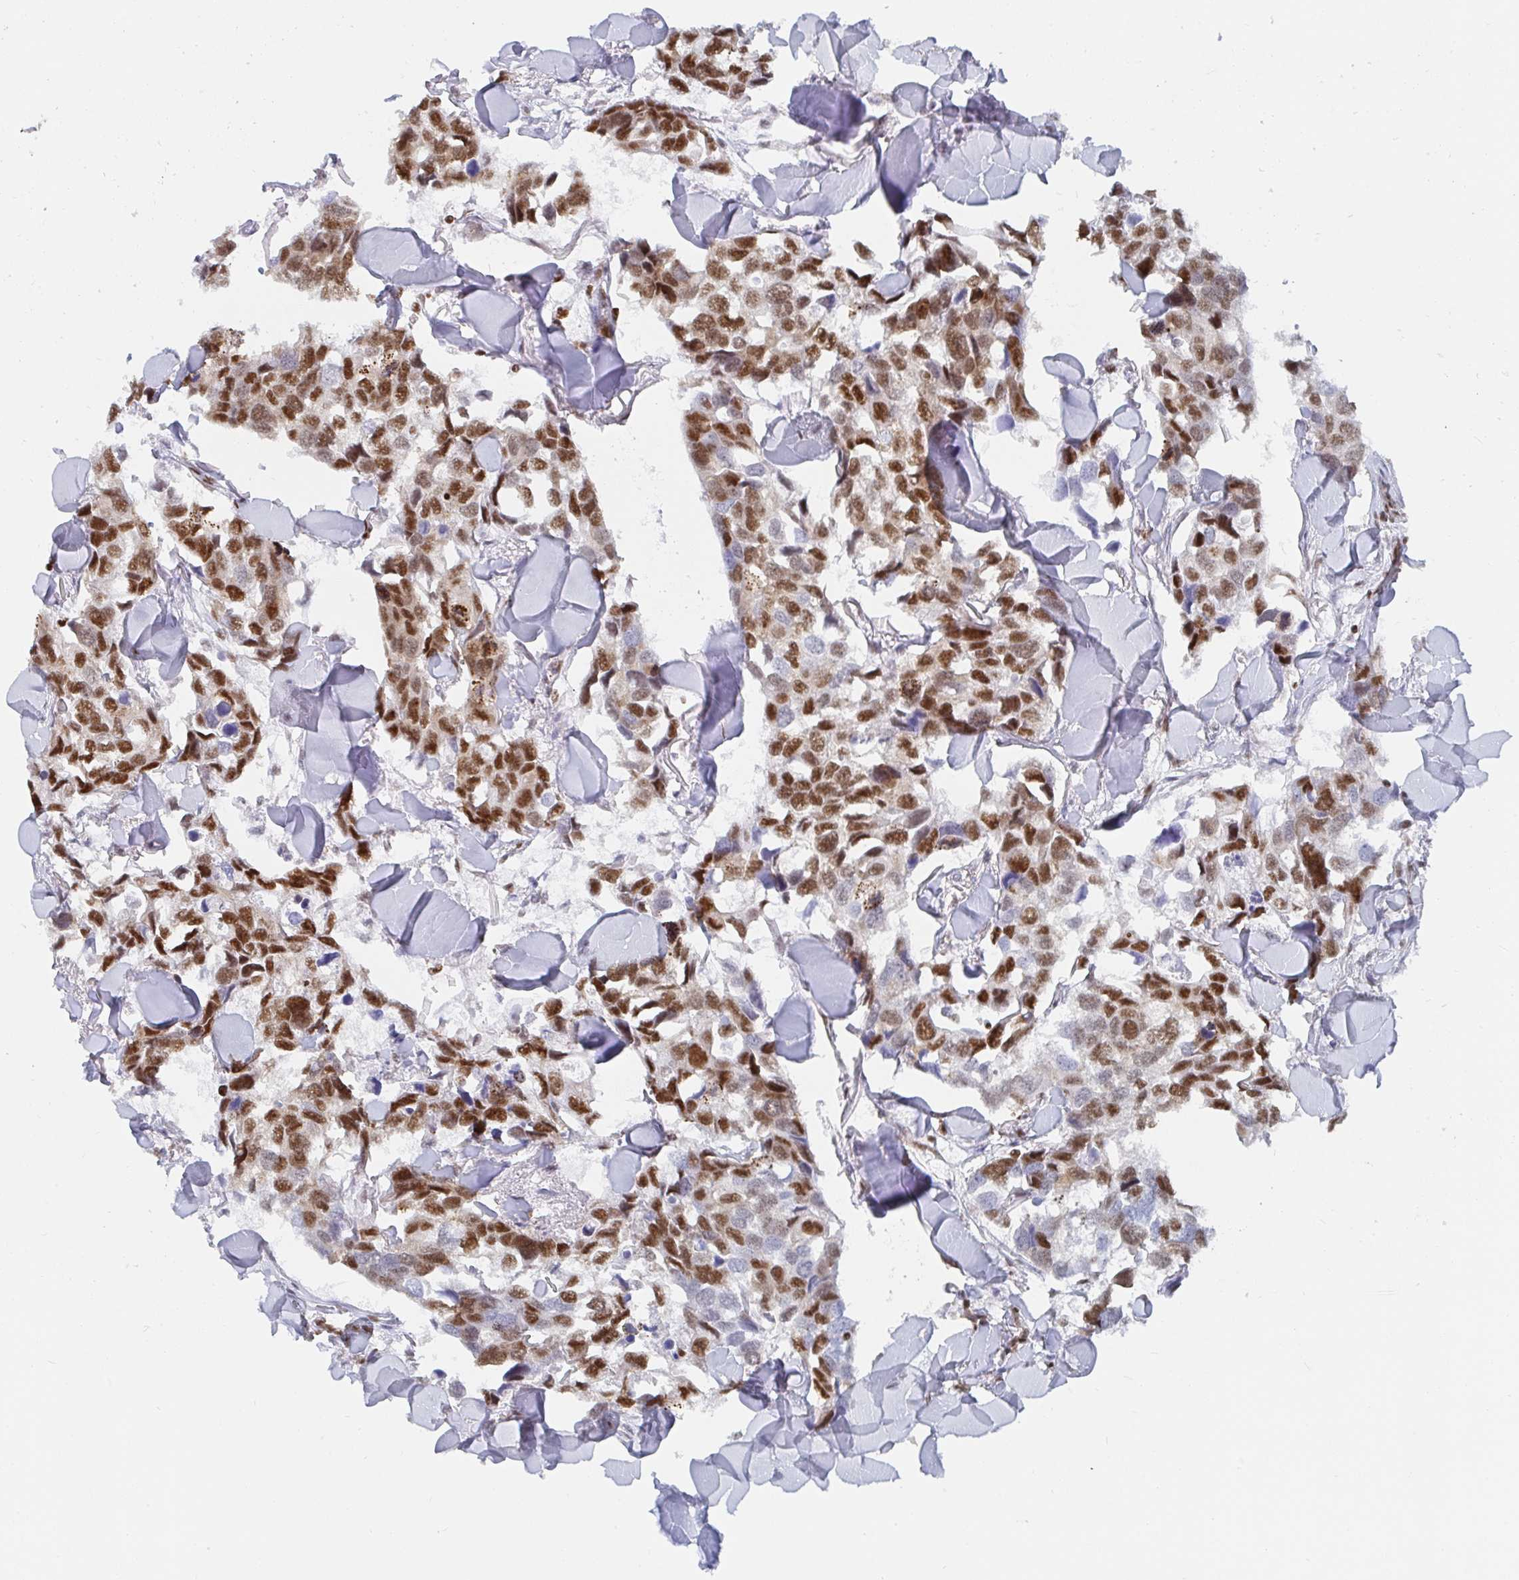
{"staining": {"intensity": "strong", "quantity": ">75%", "location": "nuclear"}, "tissue": "breast cancer", "cell_type": "Tumor cells", "image_type": "cancer", "snomed": [{"axis": "morphology", "description": "Duct carcinoma"}, {"axis": "topography", "description": "Breast"}], "caption": "IHC (DAB) staining of human breast cancer (invasive ductal carcinoma) demonstrates strong nuclear protein positivity in about >75% of tumor cells. (DAB (3,3'-diaminobenzidine) IHC, brown staining for protein, blue staining for nuclei).", "gene": "EWSR1", "patient": {"sex": "female", "age": 83}}